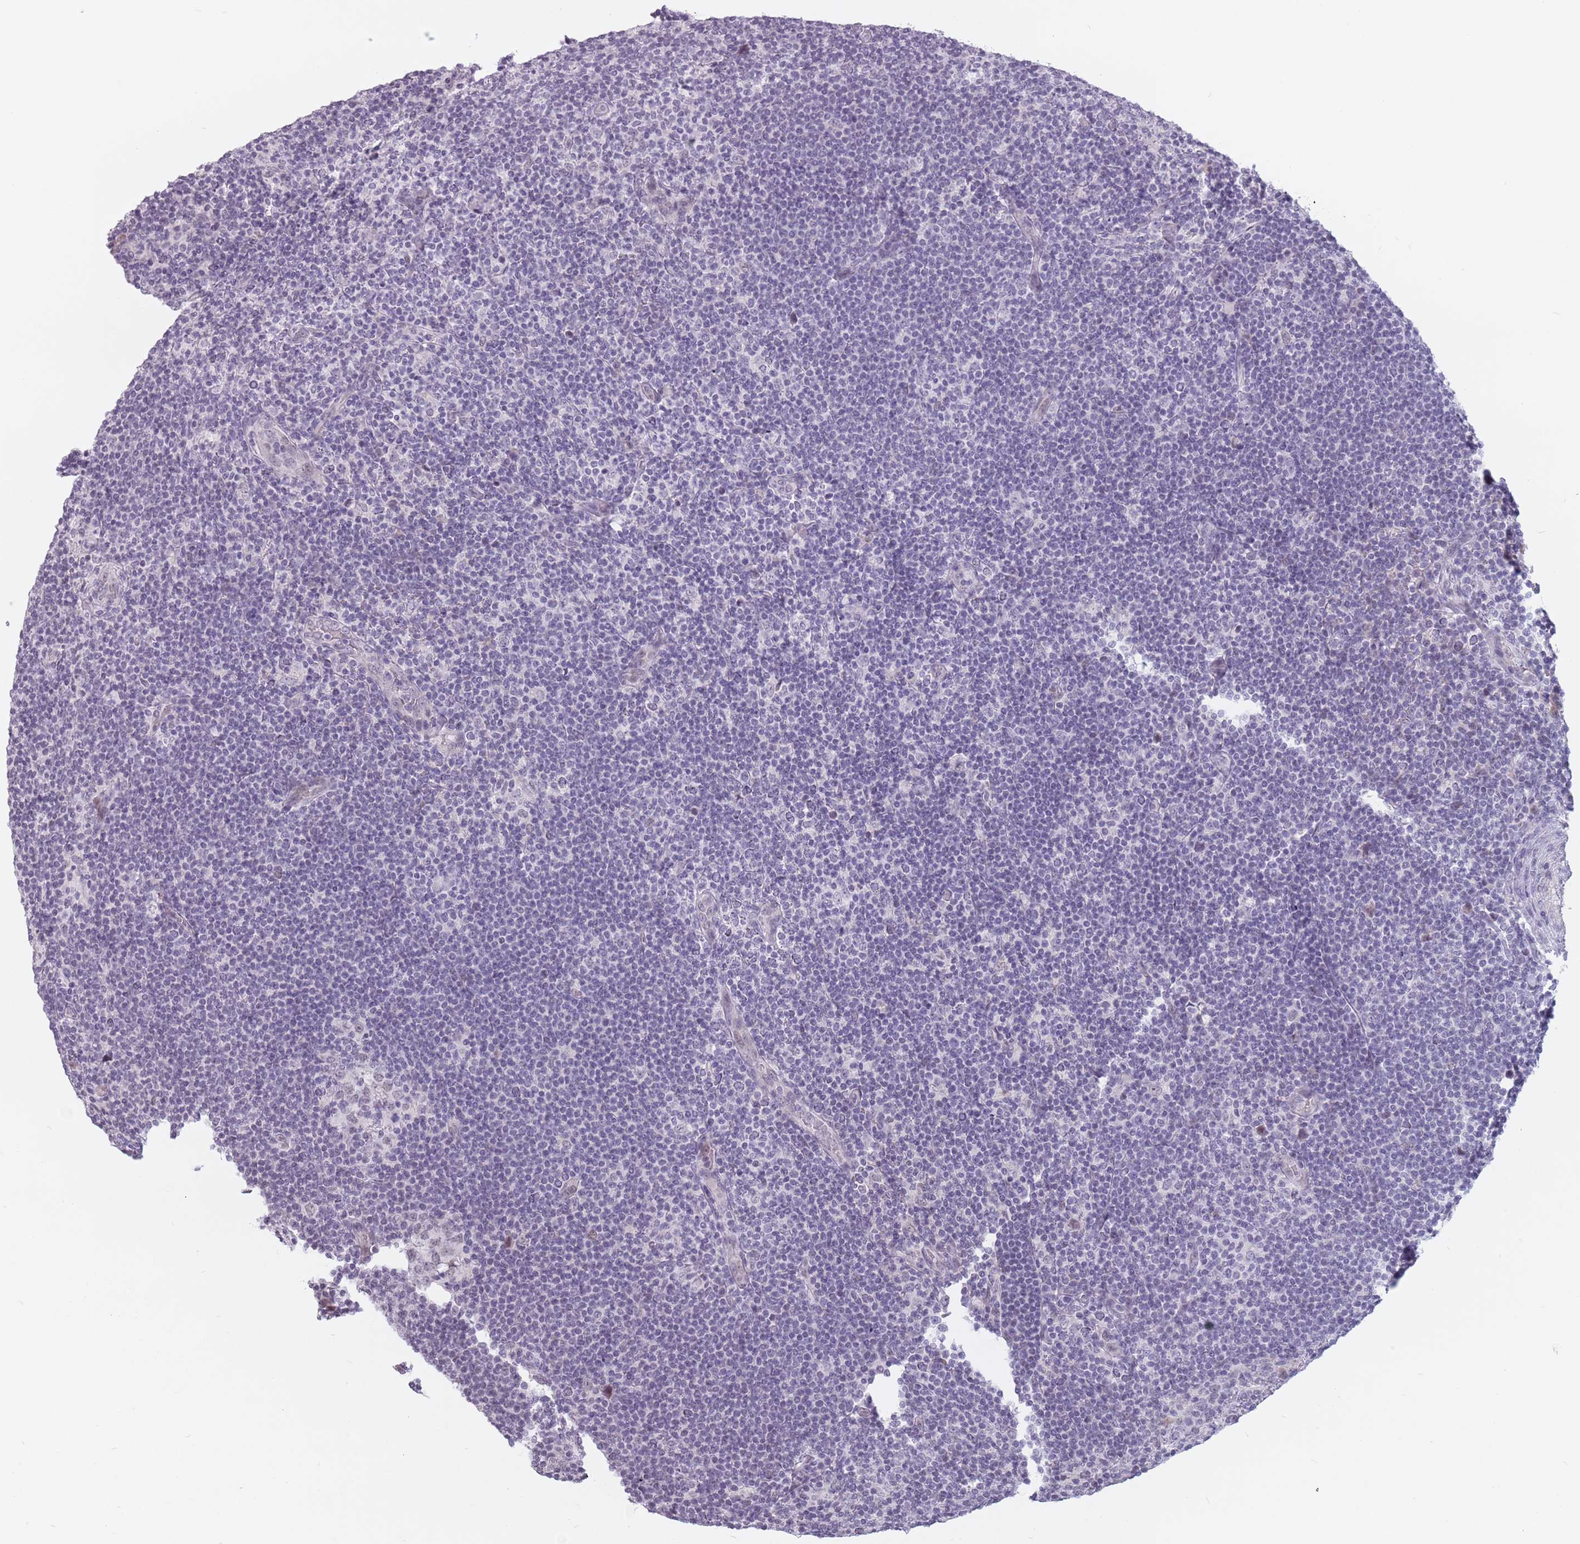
{"staining": {"intensity": "negative", "quantity": "none", "location": "none"}, "tissue": "lymphoma", "cell_type": "Tumor cells", "image_type": "cancer", "snomed": [{"axis": "morphology", "description": "Hodgkin's disease, NOS"}, {"axis": "topography", "description": "Lymph node"}], "caption": "Hodgkin's disease stained for a protein using IHC shows no expression tumor cells.", "gene": "PTCHD1", "patient": {"sex": "female", "age": 57}}